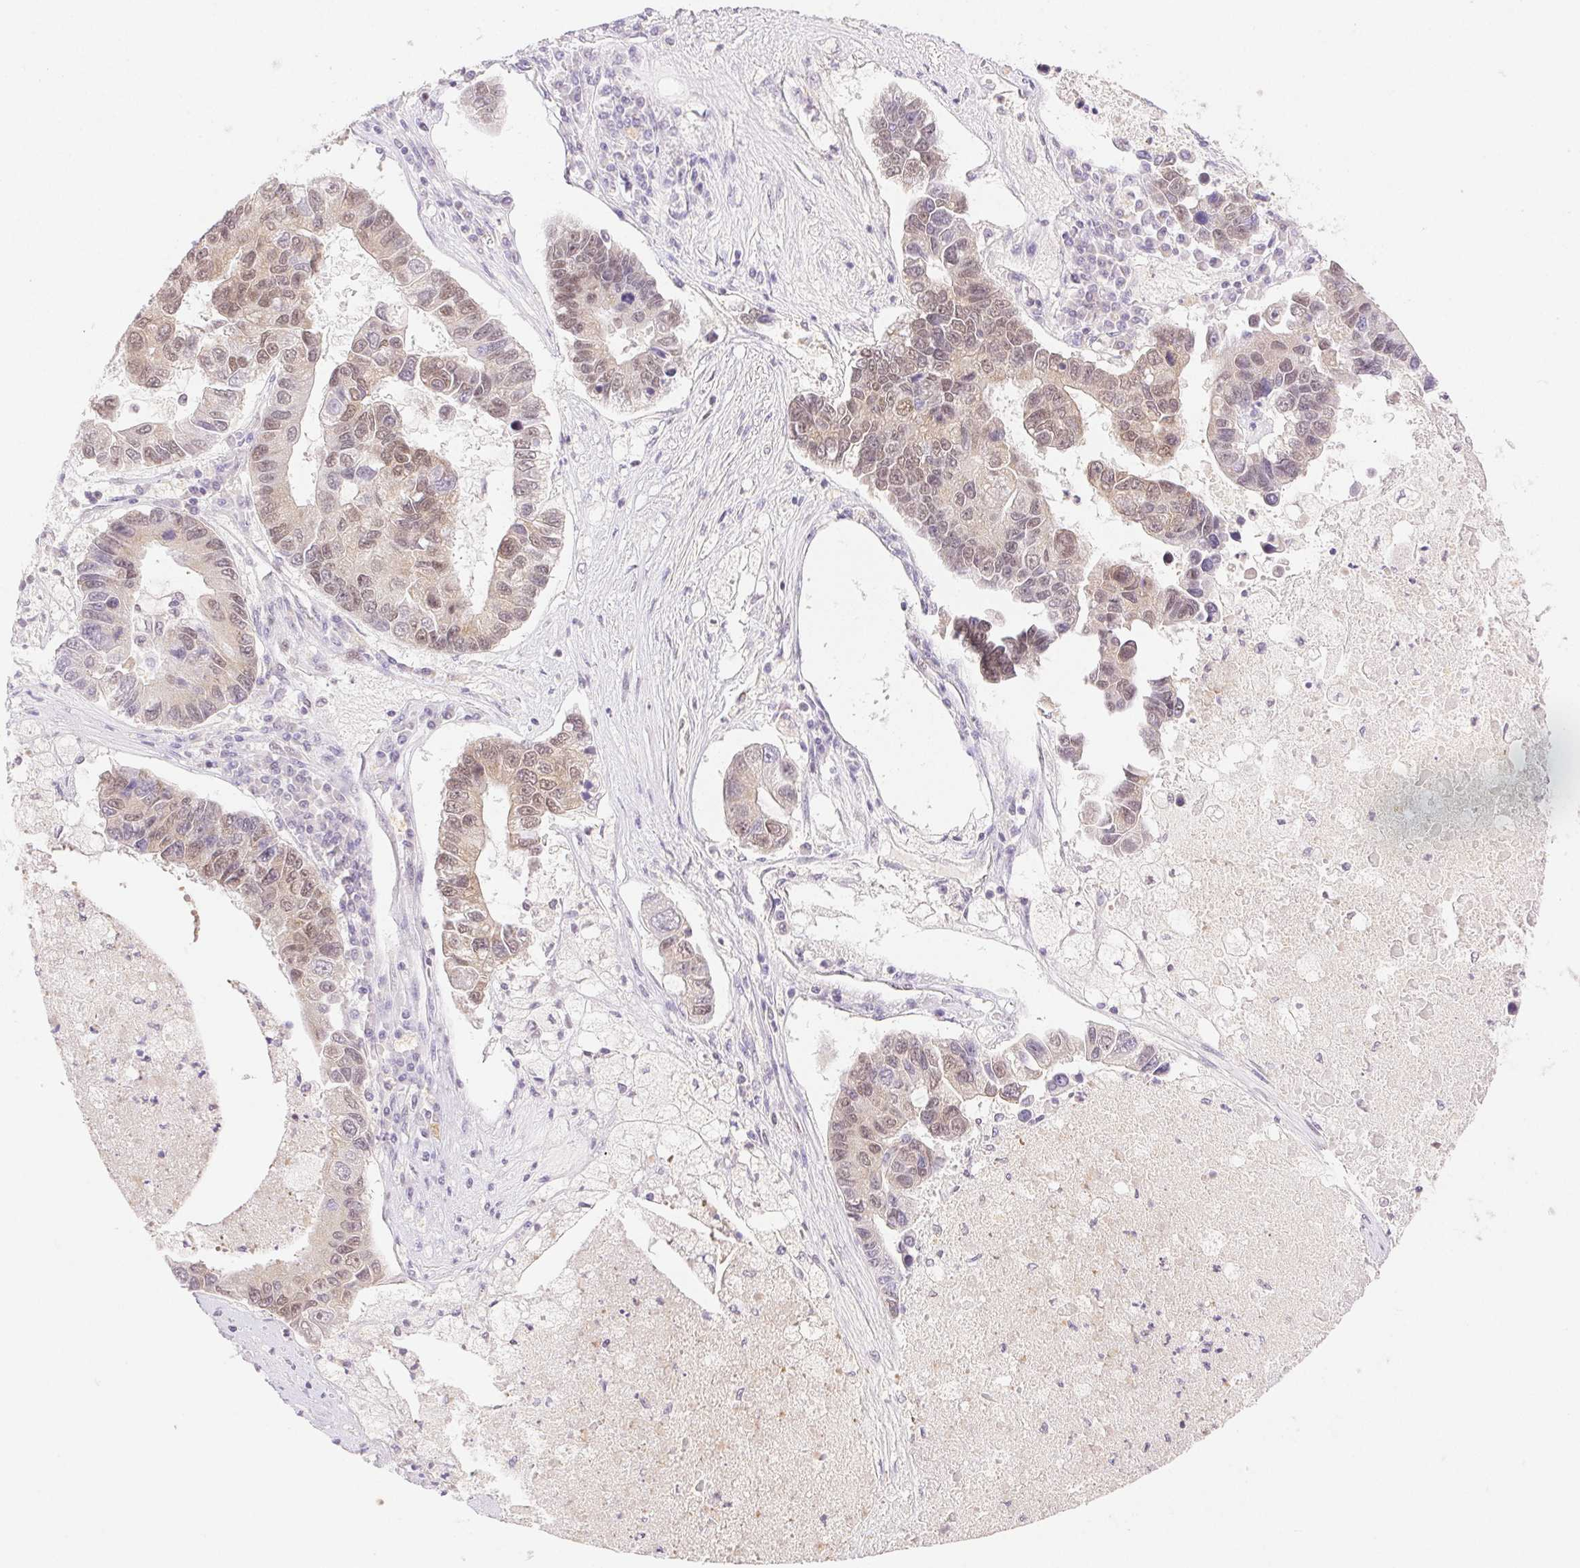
{"staining": {"intensity": "moderate", "quantity": "25%-75%", "location": "nuclear"}, "tissue": "lung cancer", "cell_type": "Tumor cells", "image_type": "cancer", "snomed": [{"axis": "morphology", "description": "Adenocarcinoma, NOS"}, {"axis": "topography", "description": "Bronchus"}, {"axis": "topography", "description": "Lung"}], "caption": "Immunohistochemical staining of lung cancer reveals medium levels of moderate nuclear staining in approximately 25%-75% of tumor cells.", "gene": "H2AZ2", "patient": {"sex": "female", "age": 51}}